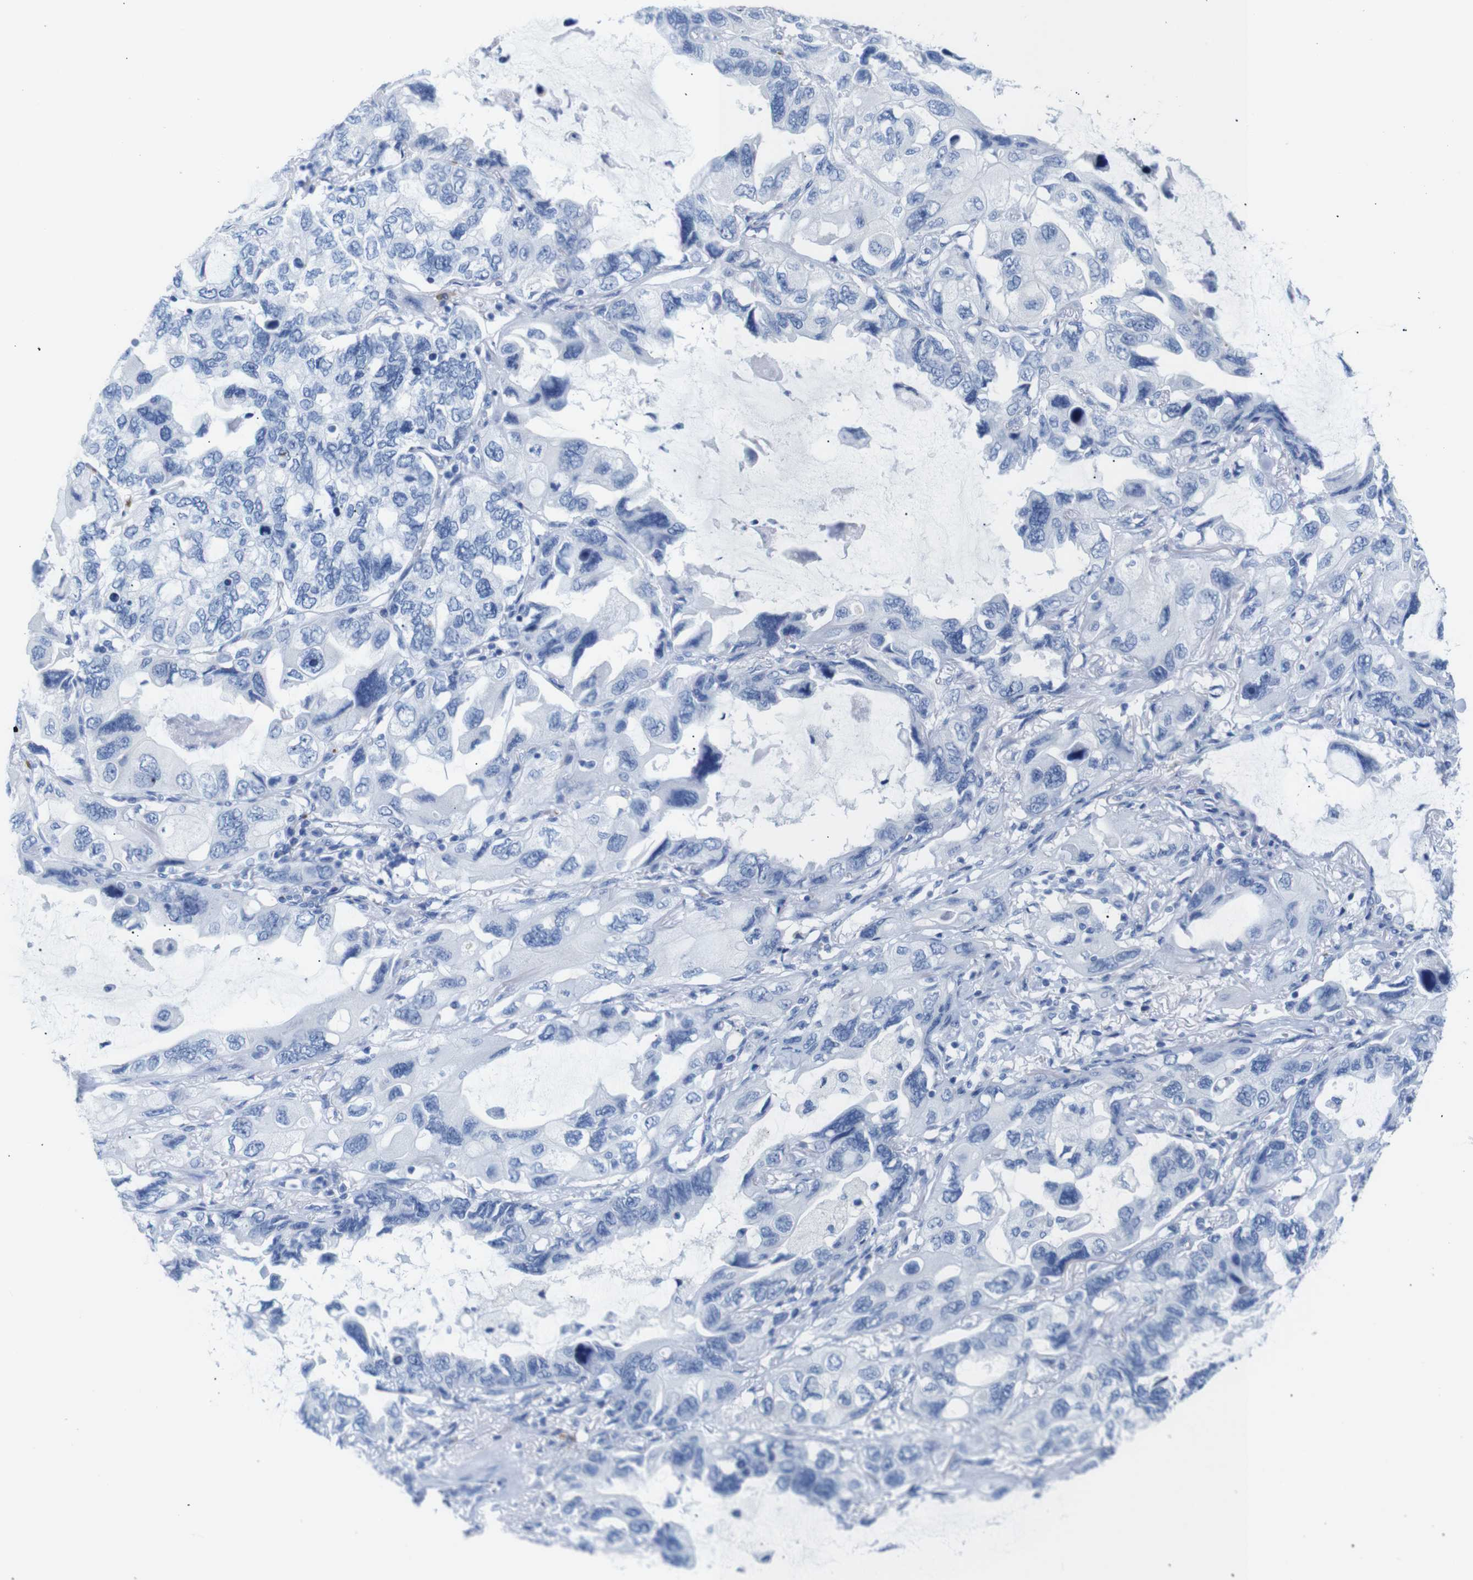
{"staining": {"intensity": "negative", "quantity": "none", "location": "none"}, "tissue": "lung cancer", "cell_type": "Tumor cells", "image_type": "cancer", "snomed": [{"axis": "morphology", "description": "Squamous cell carcinoma, NOS"}, {"axis": "topography", "description": "Lung"}], "caption": "Immunohistochemical staining of human lung cancer exhibits no significant expression in tumor cells.", "gene": "ERVMER34-1", "patient": {"sex": "female", "age": 73}}